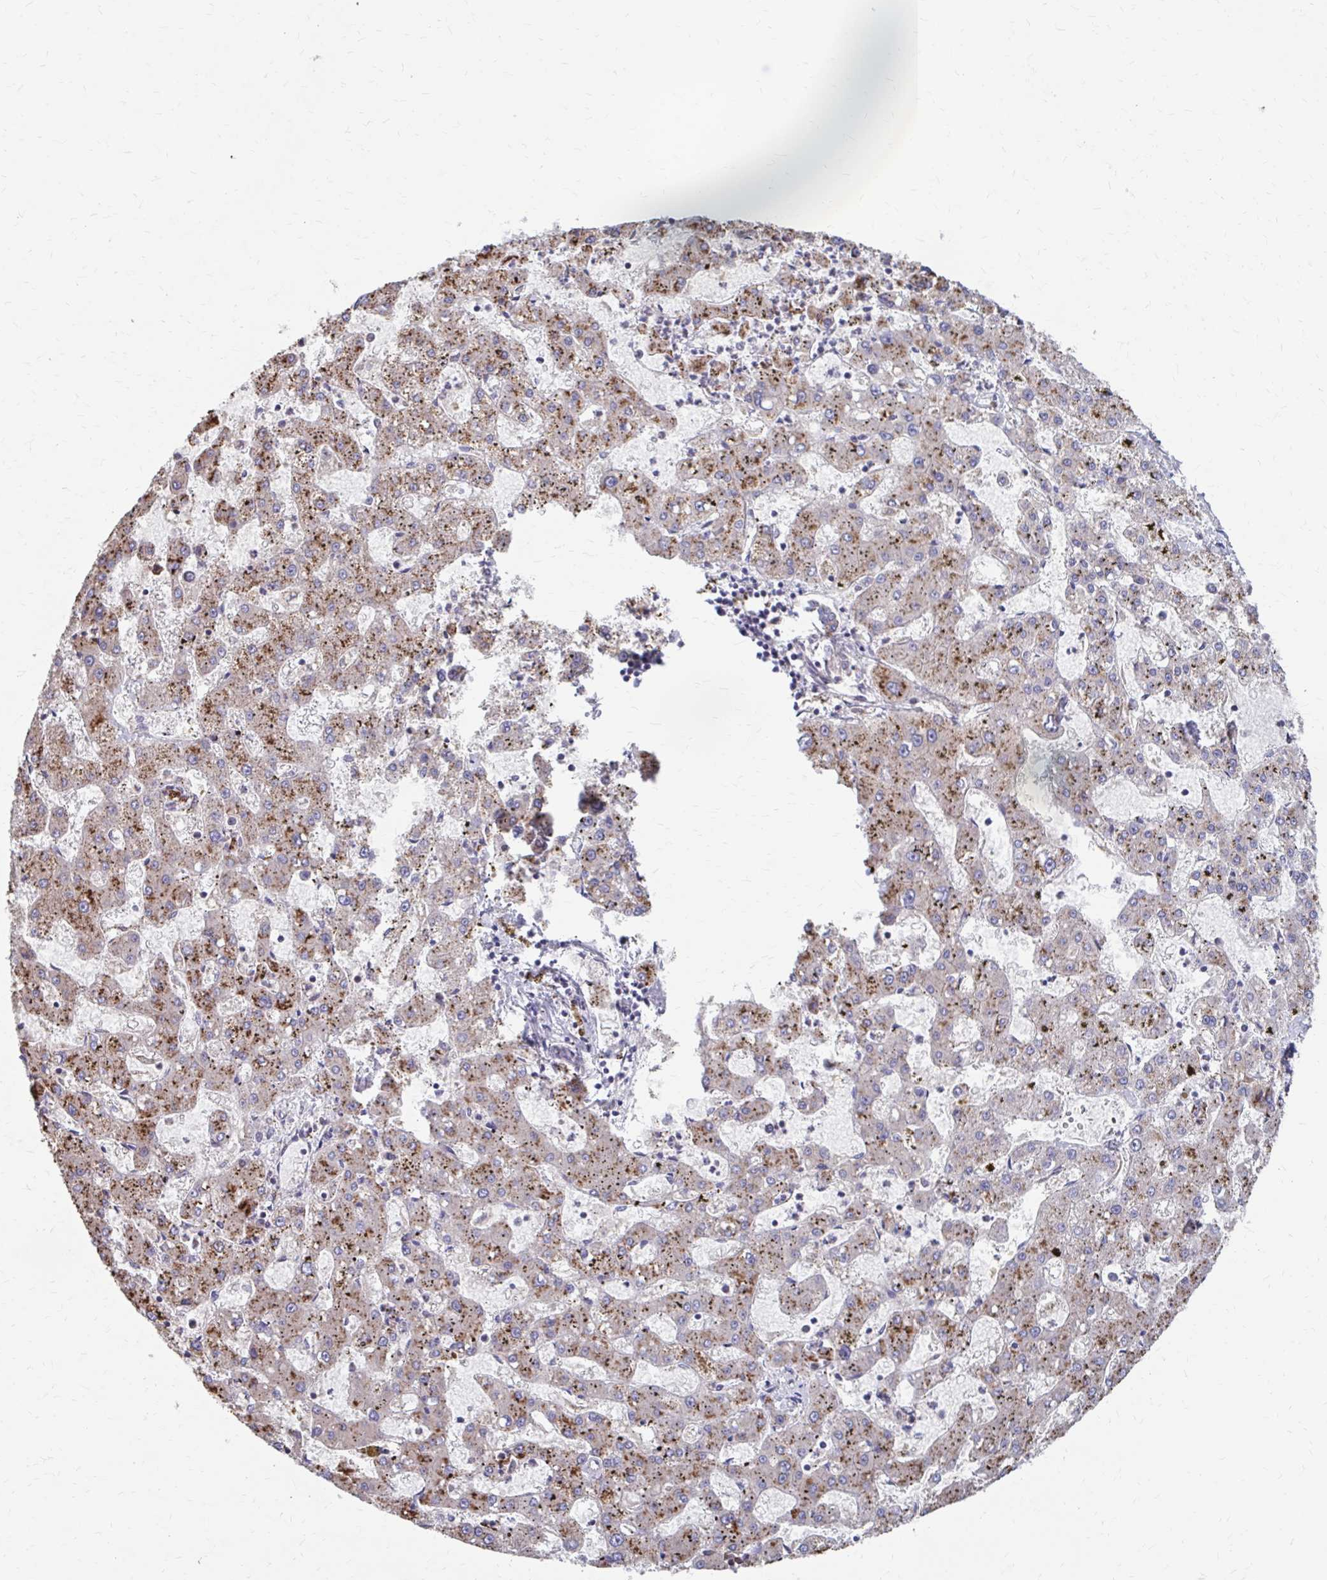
{"staining": {"intensity": "moderate", "quantity": ">75%", "location": "cytoplasmic/membranous"}, "tissue": "liver cancer", "cell_type": "Tumor cells", "image_type": "cancer", "snomed": [{"axis": "morphology", "description": "Carcinoma, Hepatocellular, NOS"}, {"axis": "topography", "description": "Liver"}], "caption": "The photomicrograph reveals a brown stain indicating the presence of a protein in the cytoplasmic/membranous of tumor cells in hepatocellular carcinoma (liver).", "gene": "FKBP2", "patient": {"sex": "male", "age": 67}}